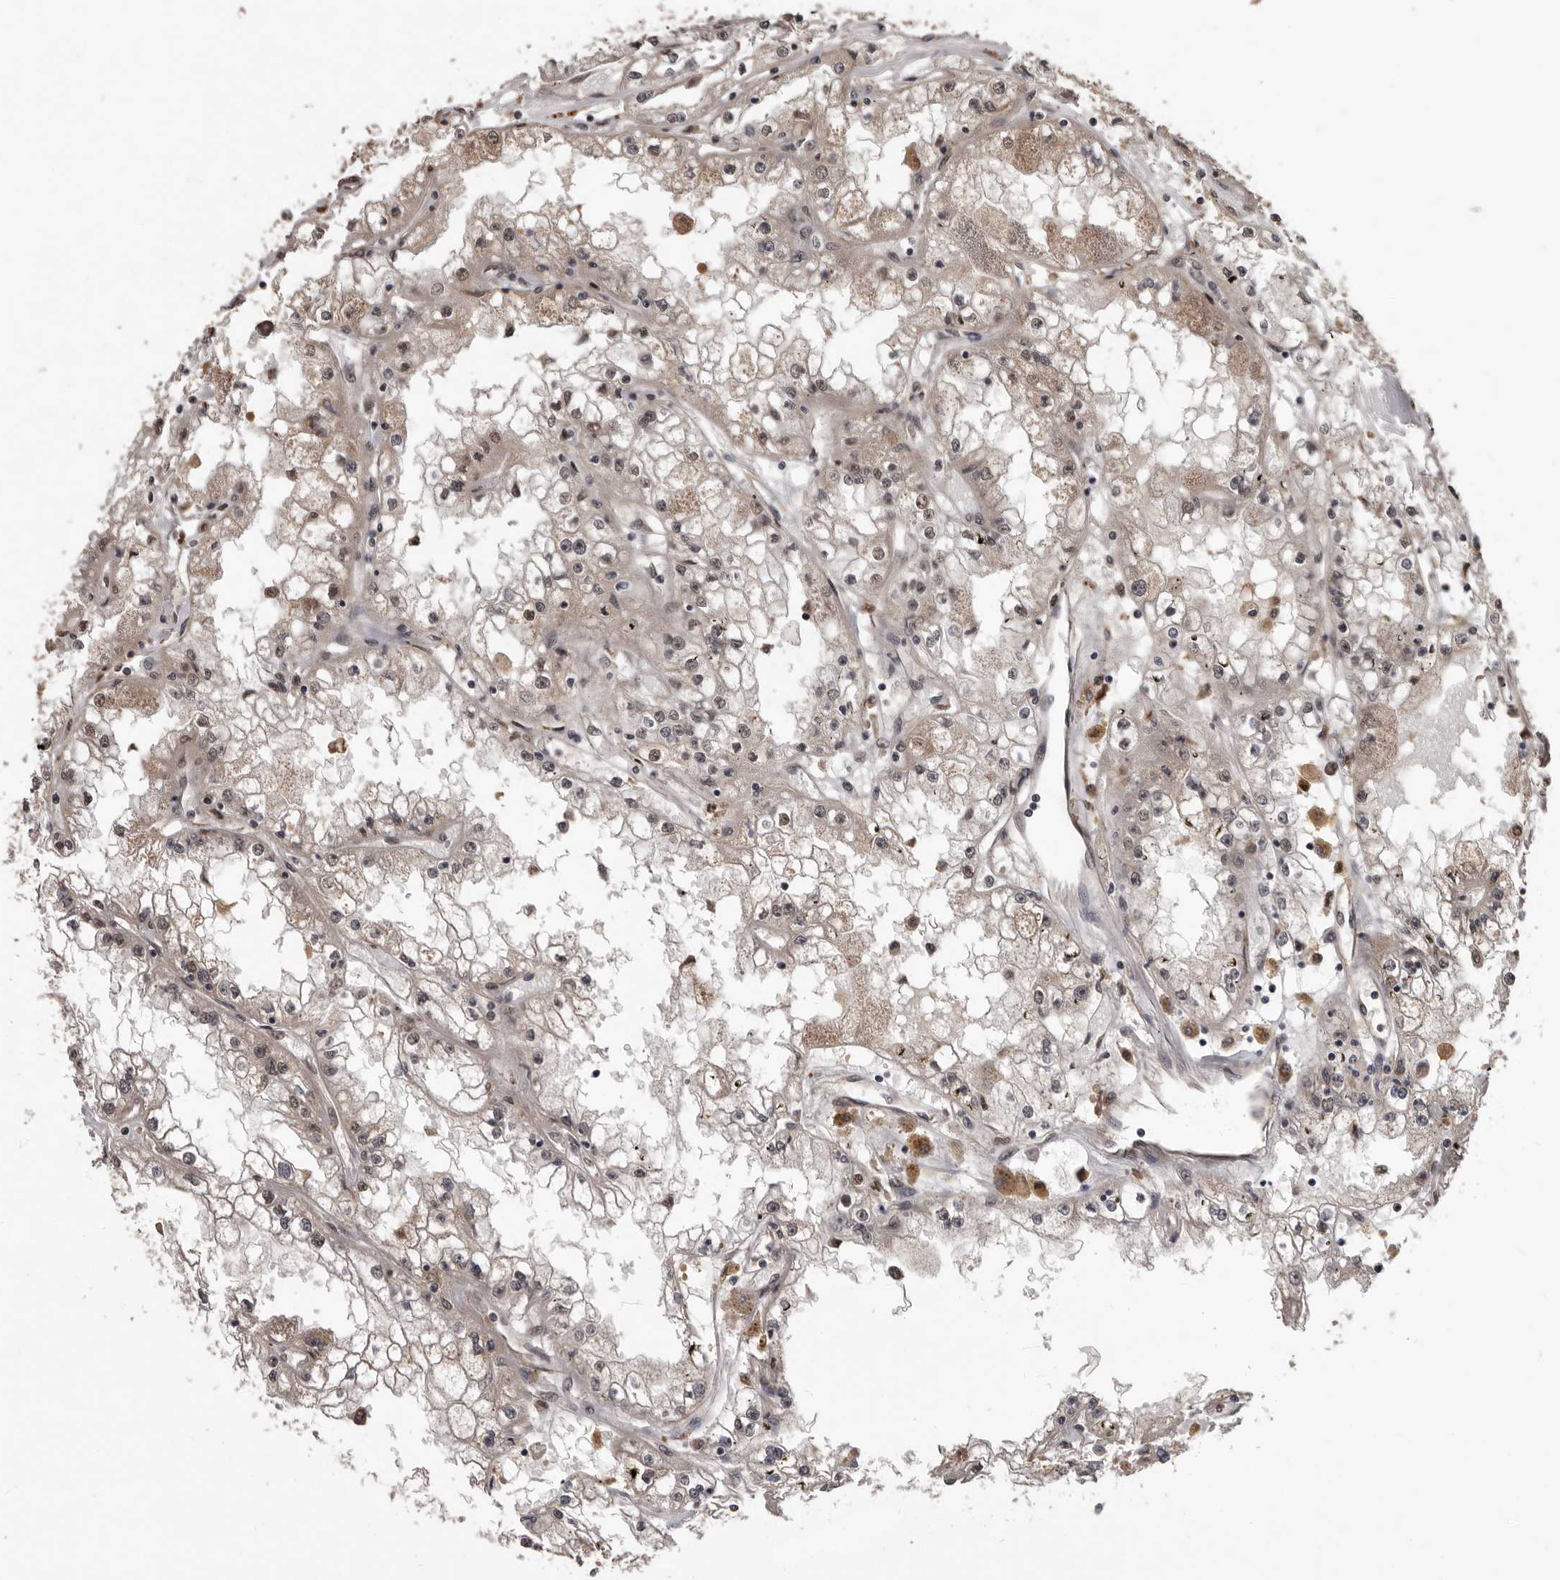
{"staining": {"intensity": "weak", "quantity": "25%-75%", "location": "nuclear"}, "tissue": "renal cancer", "cell_type": "Tumor cells", "image_type": "cancer", "snomed": [{"axis": "morphology", "description": "Adenocarcinoma, NOS"}, {"axis": "topography", "description": "Kidney"}], "caption": "Immunohistochemical staining of human renal cancer shows low levels of weak nuclear staining in approximately 25%-75% of tumor cells.", "gene": "AHR", "patient": {"sex": "male", "age": 56}}